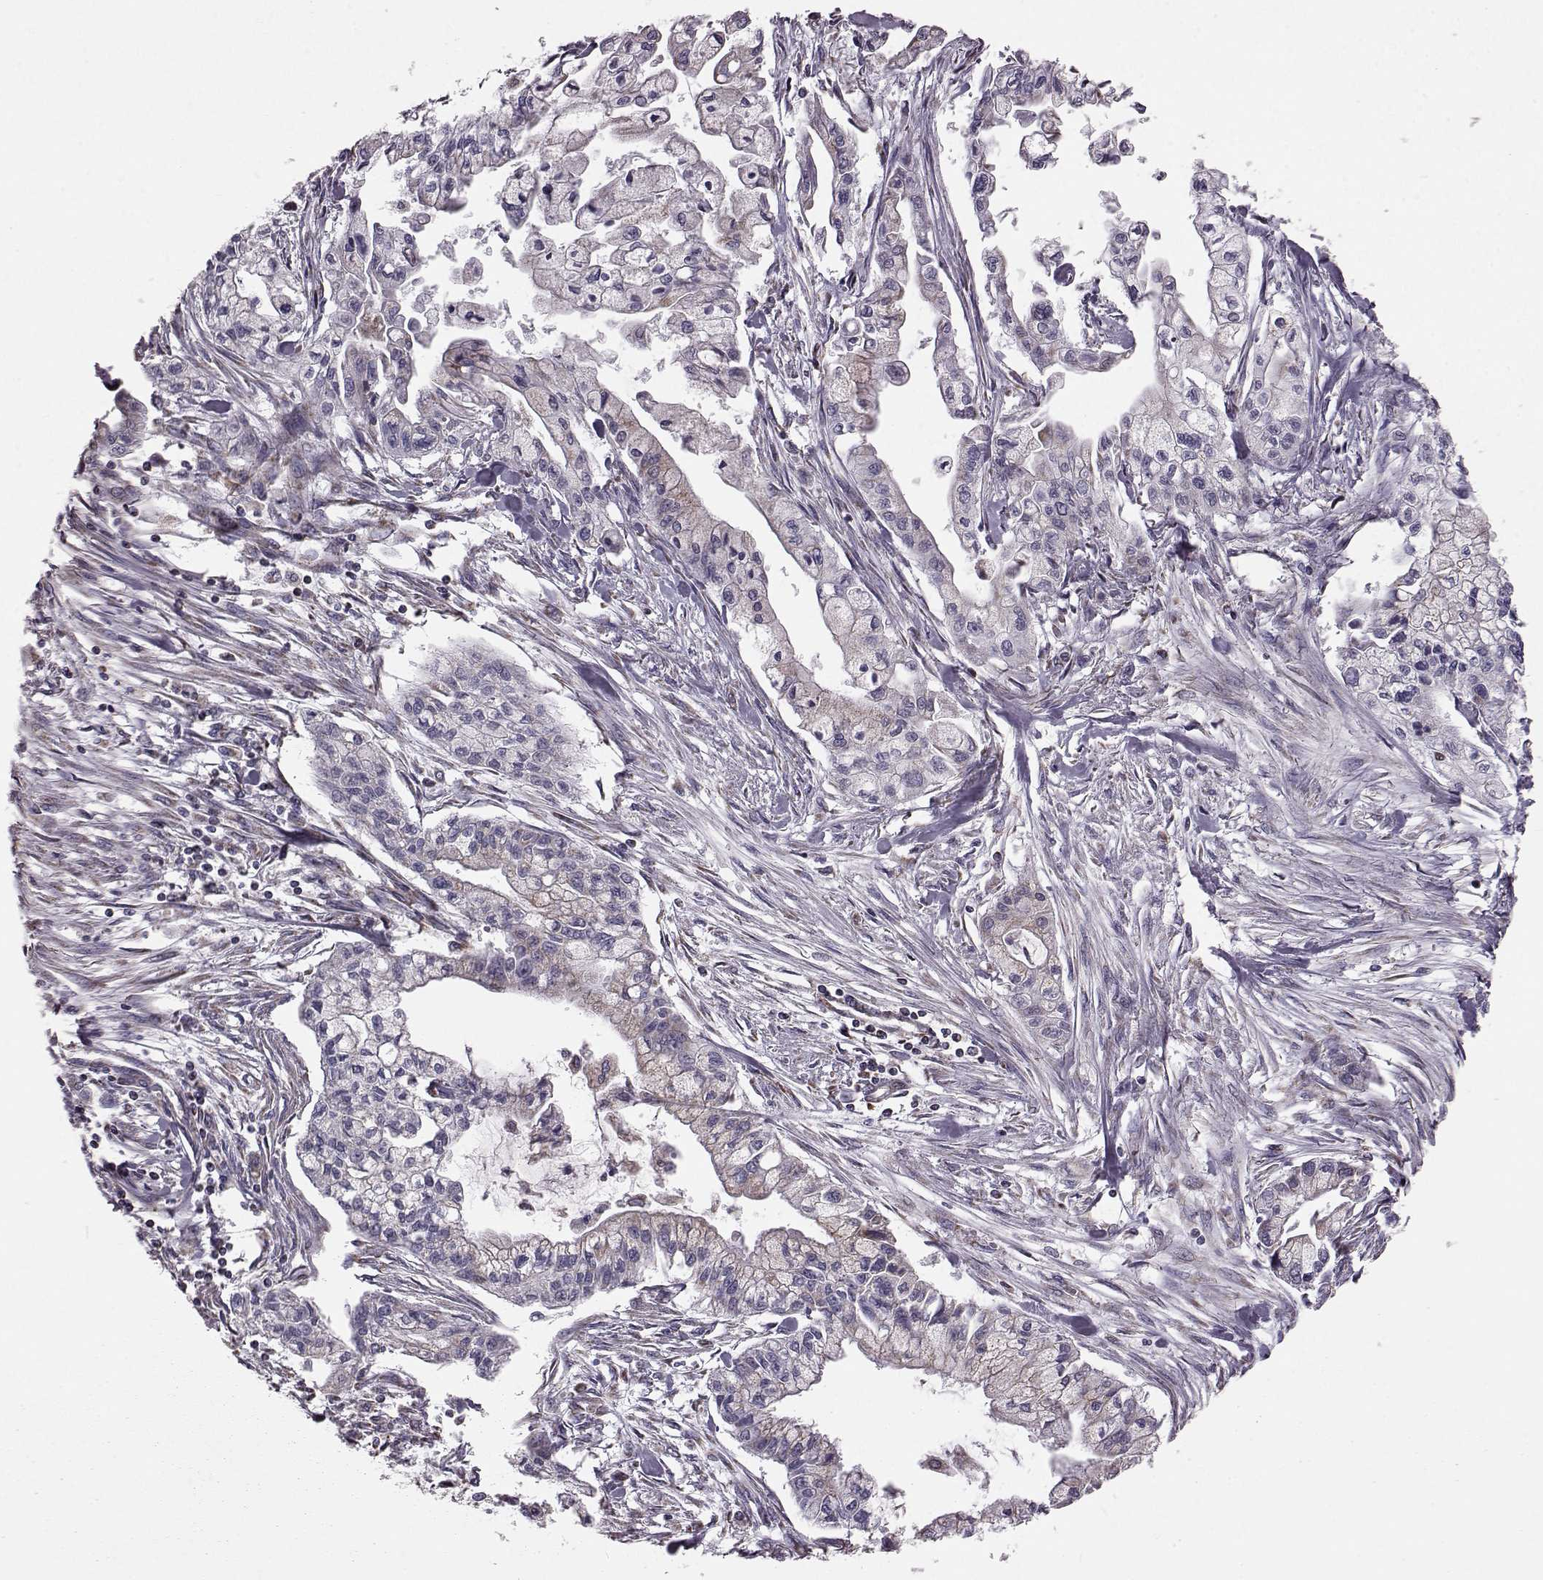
{"staining": {"intensity": "negative", "quantity": "none", "location": "none"}, "tissue": "pancreatic cancer", "cell_type": "Tumor cells", "image_type": "cancer", "snomed": [{"axis": "morphology", "description": "Adenocarcinoma, NOS"}, {"axis": "topography", "description": "Pancreas"}], "caption": "This is a photomicrograph of immunohistochemistry staining of adenocarcinoma (pancreatic), which shows no positivity in tumor cells. (Immunohistochemistry (ihc), brightfield microscopy, high magnification).", "gene": "FAM8A1", "patient": {"sex": "male", "age": 54}}